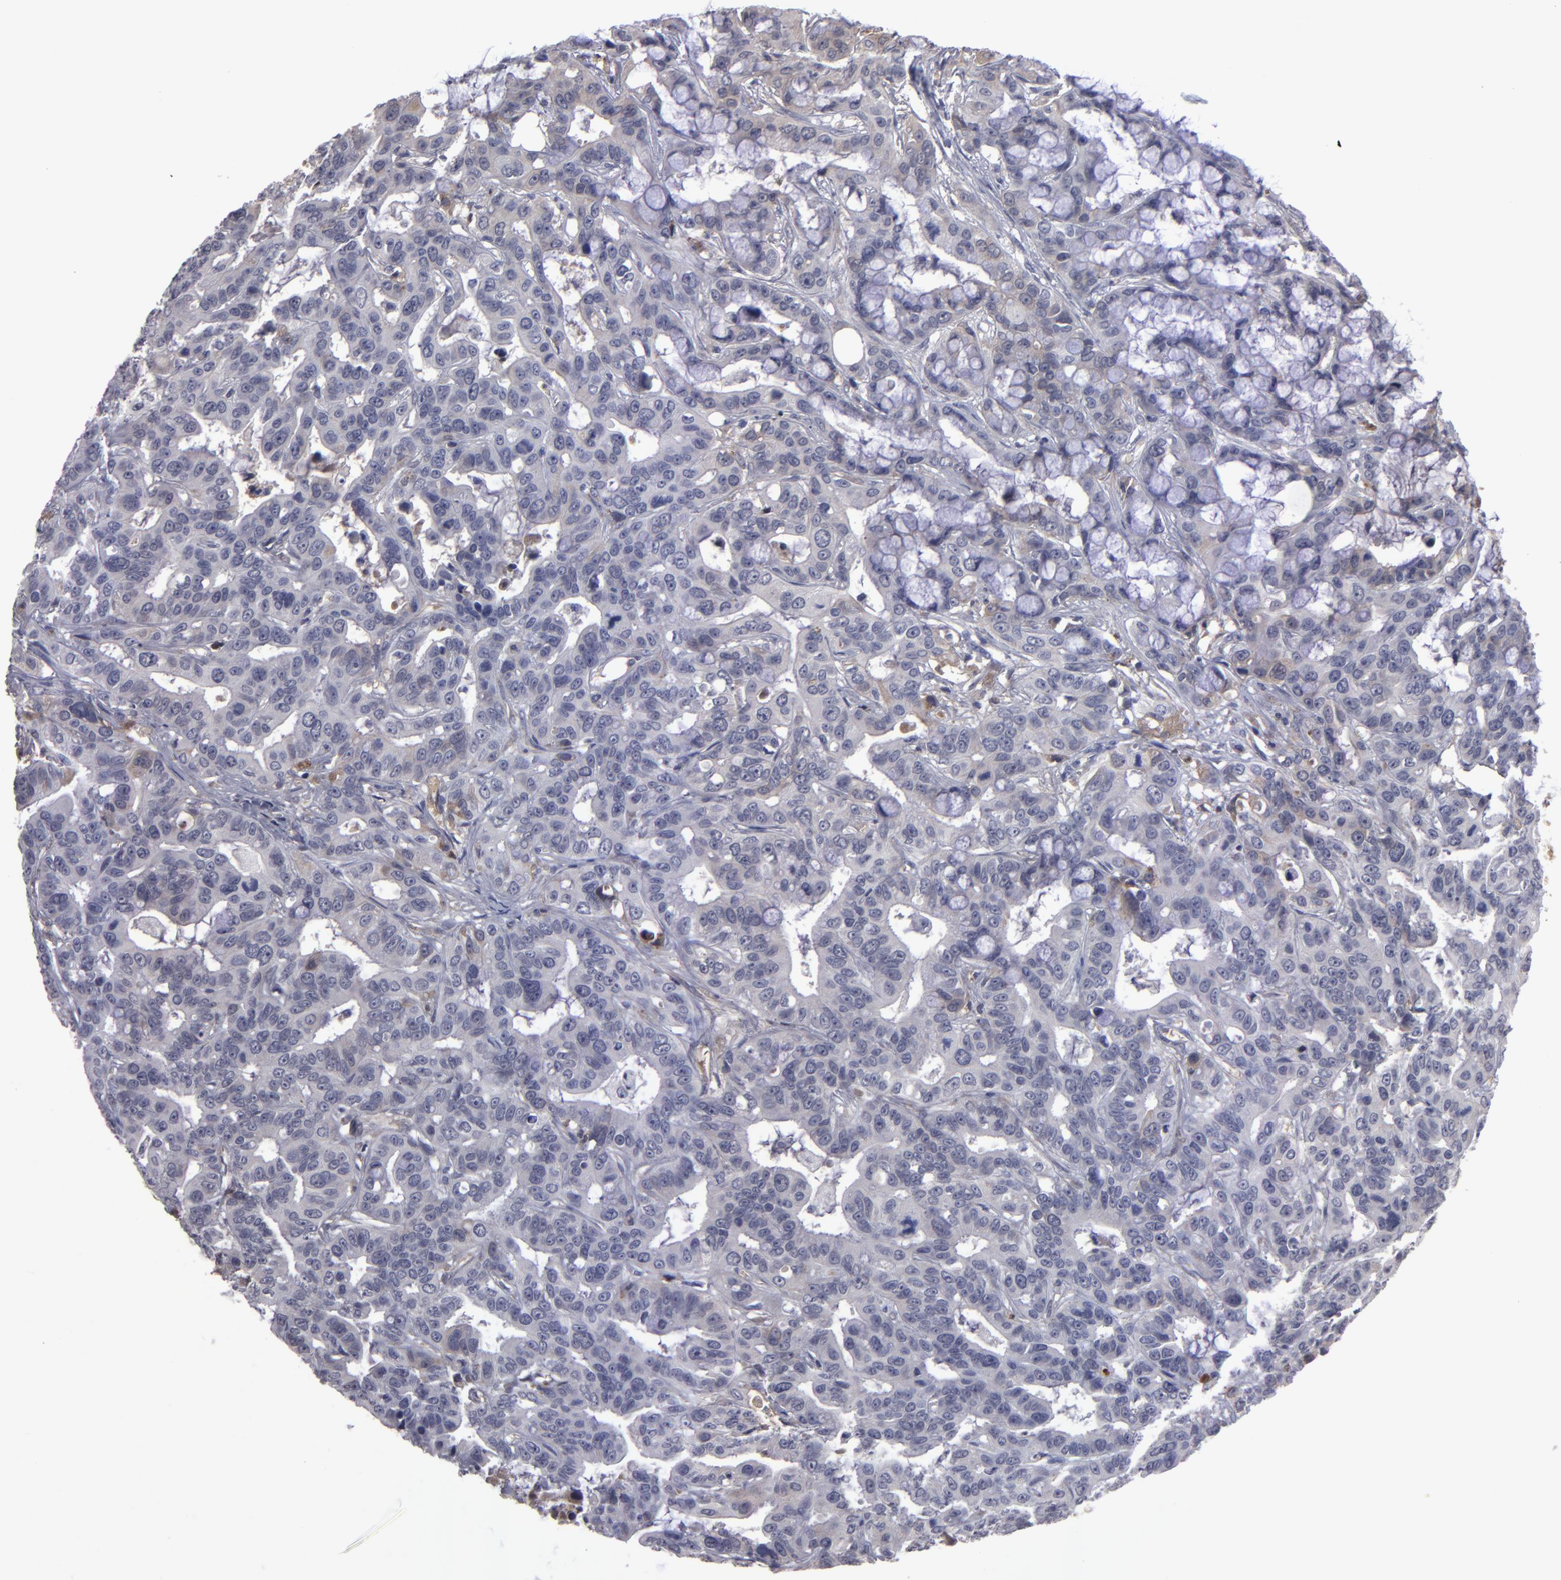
{"staining": {"intensity": "weak", "quantity": "25%-75%", "location": "cytoplasmic/membranous"}, "tissue": "liver cancer", "cell_type": "Tumor cells", "image_type": "cancer", "snomed": [{"axis": "morphology", "description": "Cholangiocarcinoma"}, {"axis": "topography", "description": "Liver"}], "caption": "Liver cholangiocarcinoma stained for a protein displays weak cytoplasmic/membranous positivity in tumor cells.", "gene": "ITIH4", "patient": {"sex": "female", "age": 65}}